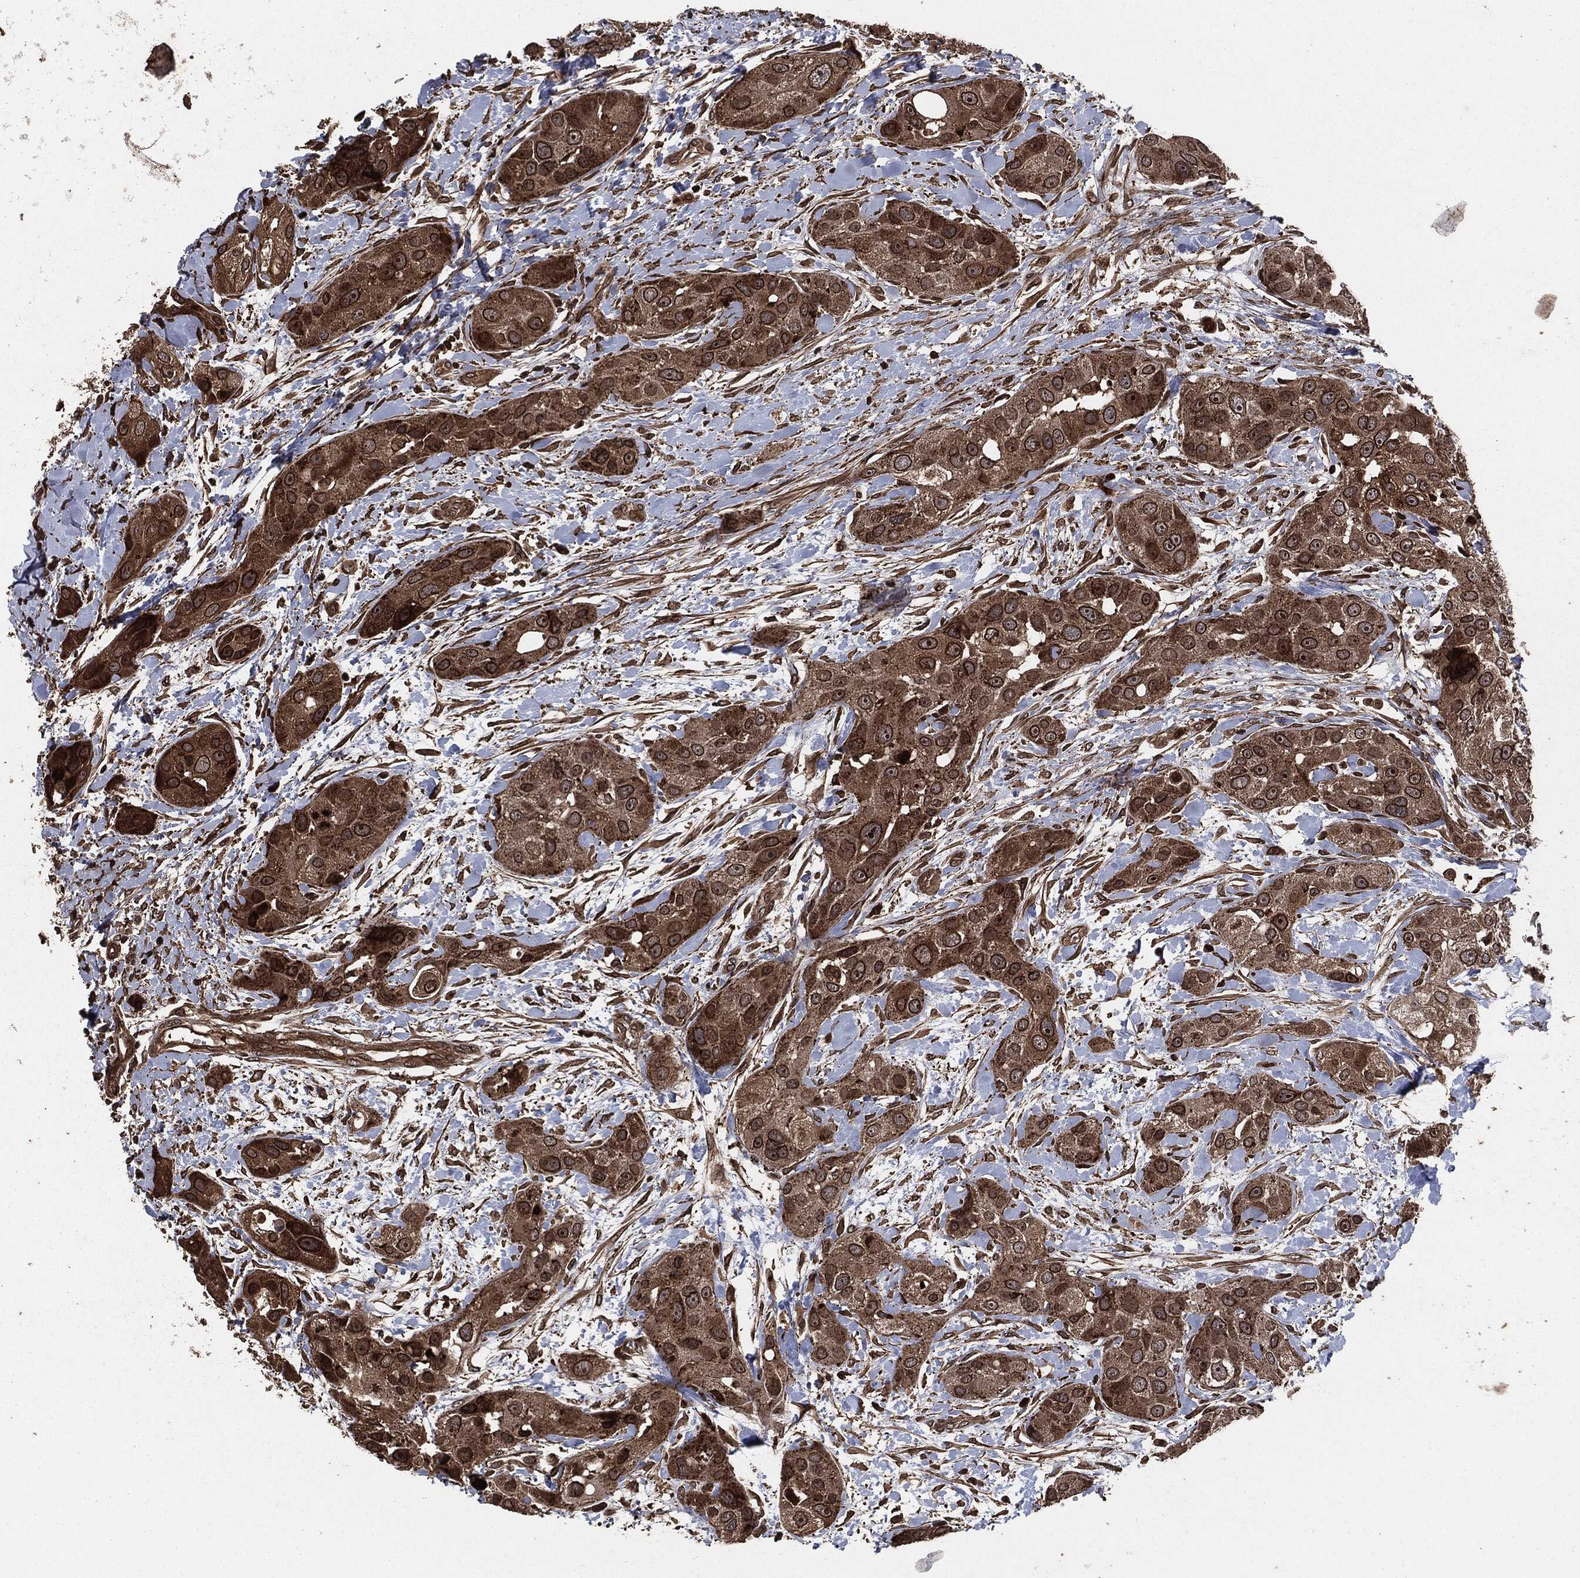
{"staining": {"intensity": "moderate", "quantity": ">75%", "location": "cytoplasmic/membranous,nuclear"}, "tissue": "head and neck cancer", "cell_type": "Tumor cells", "image_type": "cancer", "snomed": [{"axis": "morphology", "description": "Normal tissue, NOS"}, {"axis": "morphology", "description": "Squamous cell carcinoma, NOS"}, {"axis": "topography", "description": "Skeletal muscle"}, {"axis": "topography", "description": "Head-Neck"}], "caption": "Immunohistochemical staining of head and neck cancer displays medium levels of moderate cytoplasmic/membranous and nuclear positivity in approximately >75% of tumor cells. Using DAB (3,3'-diaminobenzidine) (brown) and hematoxylin (blue) stains, captured at high magnification using brightfield microscopy.", "gene": "IFIT1", "patient": {"sex": "male", "age": 51}}